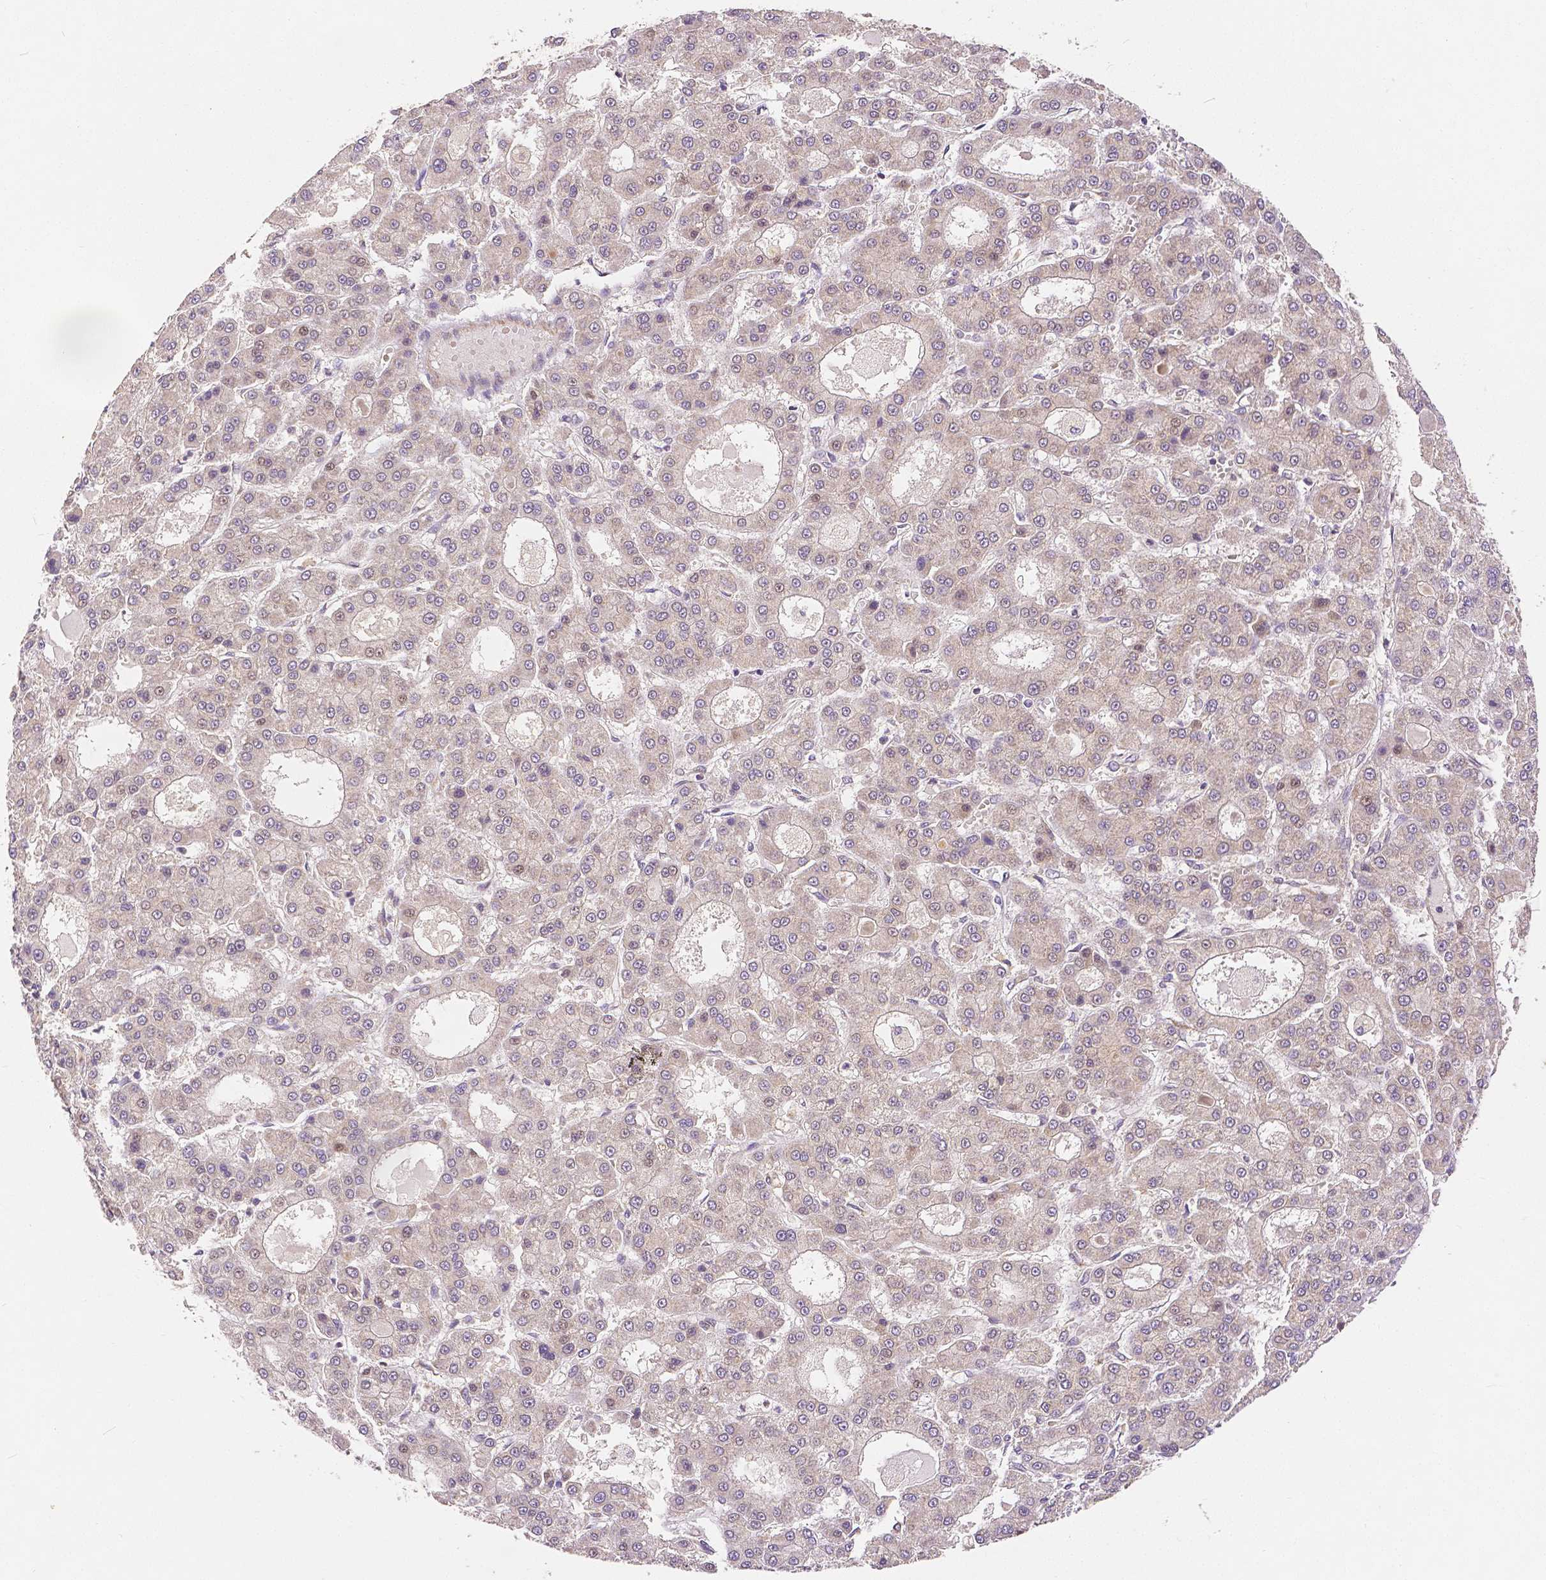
{"staining": {"intensity": "negative", "quantity": "none", "location": "none"}, "tissue": "liver cancer", "cell_type": "Tumor cells", "image_type": "cancer", "snomed": [{"axis": "morphology", "description": "Carcinoma, Hepatocellular, NOS"}, {"axis": "topography", "description": "Liver"}], "caption": "Immunohistochemical staining of liver hepatocellular carcinoma demonstrates no significant staining in tumor cells.", "gene": "RHOT1", "patient": {"sex": "male", "age": 70}}